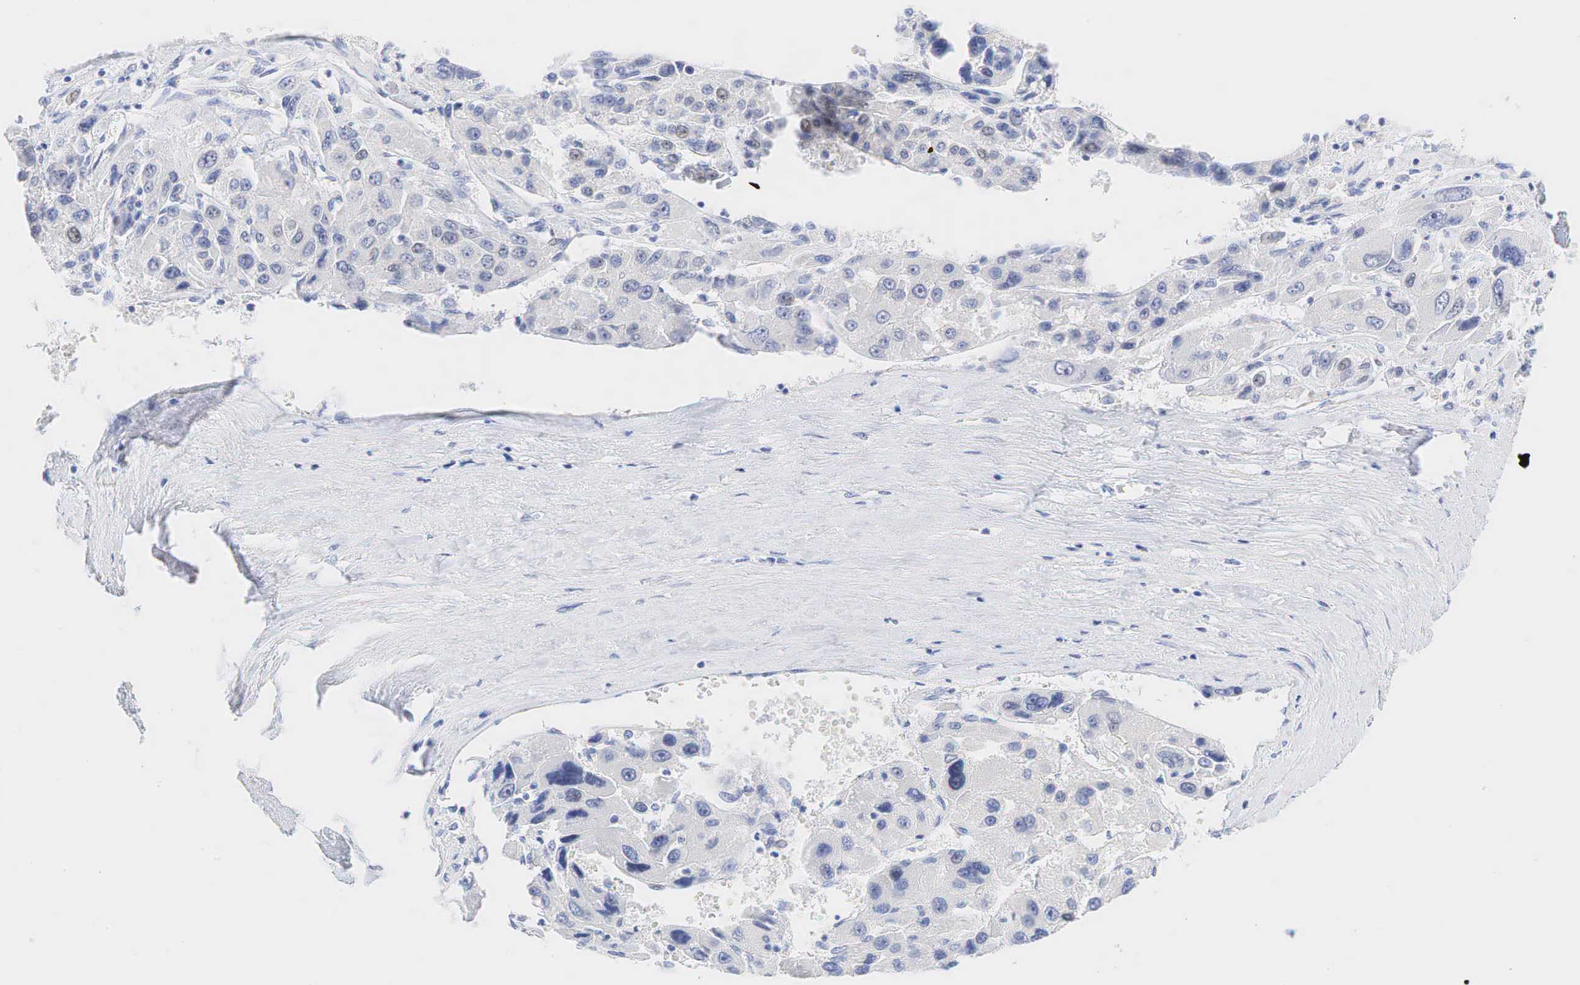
{"staining": {"intensity": "negative", "quantity": "none", "location": "none"}, "tissue": "liver cancer", "cell_type": "Tumor cells", "image_type": "cancer", "snomed": [{"axis": "morphology", "description": "Carcinoma, Hepatocellular, NOS"}, {"axis": "topography", "description": "Liver"}], "caption": "Micrograph shows no protein staining in tumor cells of liver cancer (hepatocellular carcinoma) tissue. (DAB (3,3'-diaminobenzidine) immunohistochemistry, high magnification).", "gene": "AR", "patient": {"sex": "male", "age": 64}}